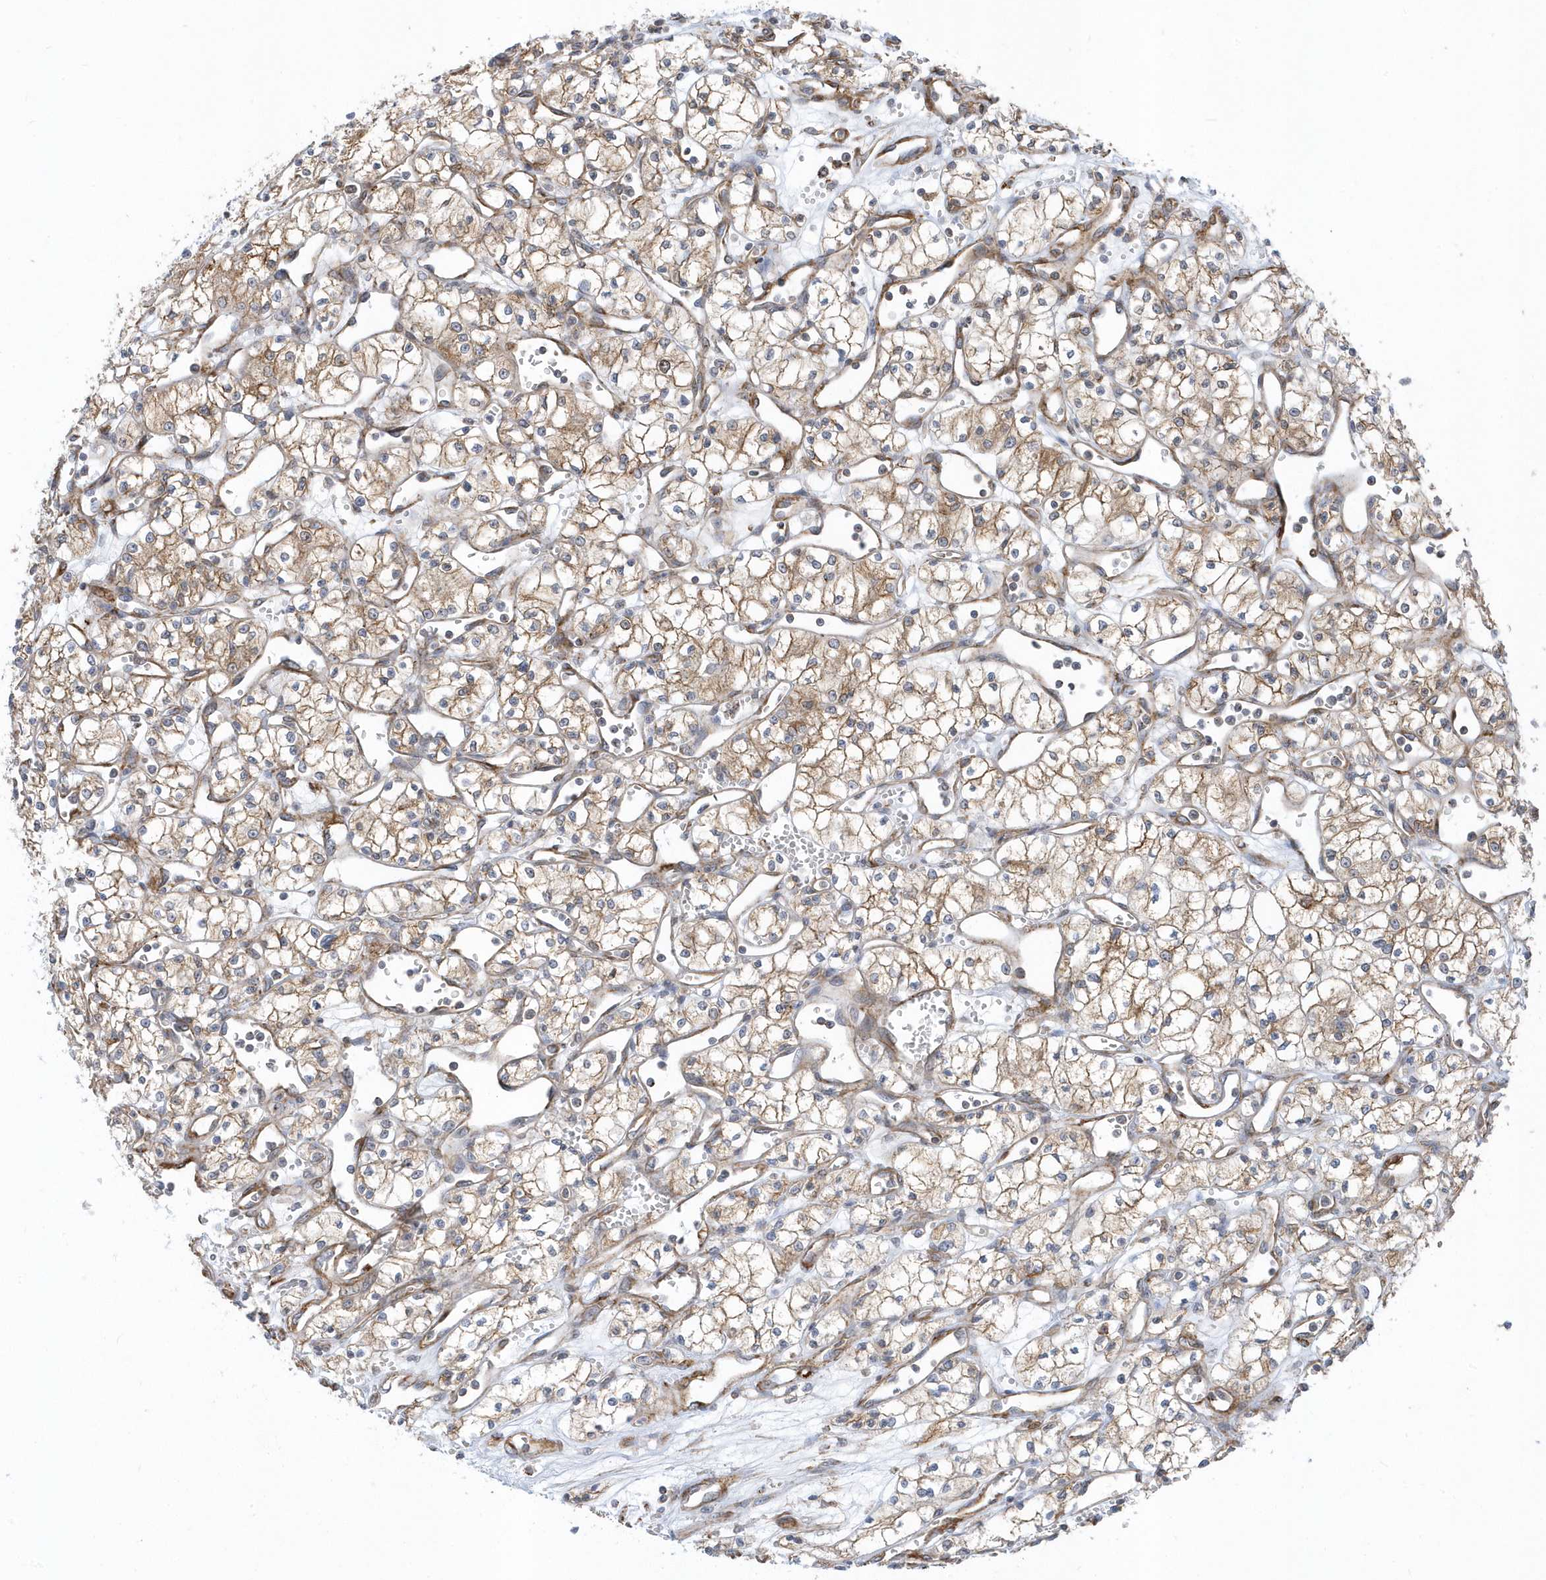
{"staining": {"intensity": "moderate", "quantity": ">75%", "location": "cytoplasmic/membranous"}, "tissue": "renal cancer", "cell_type": "Tumor cells", "image_type": "cancer", "snomed": [{"axis": "morphology", "description": "Adenocarcinoma, NOS"}, {"axis": "topography", "description": "Kidney"}], "caption": "Adenocarcinoma (renal) stained for a protein exhibits moderate cytoplasmic/membranous positivity in tumor cells. Using DAB (brown) and hematoxylin (blue) stains, captured at high magnification using brightfield microscopy.", "gene": "HRH4", "patient": {"sex": "male", "age": 59}}